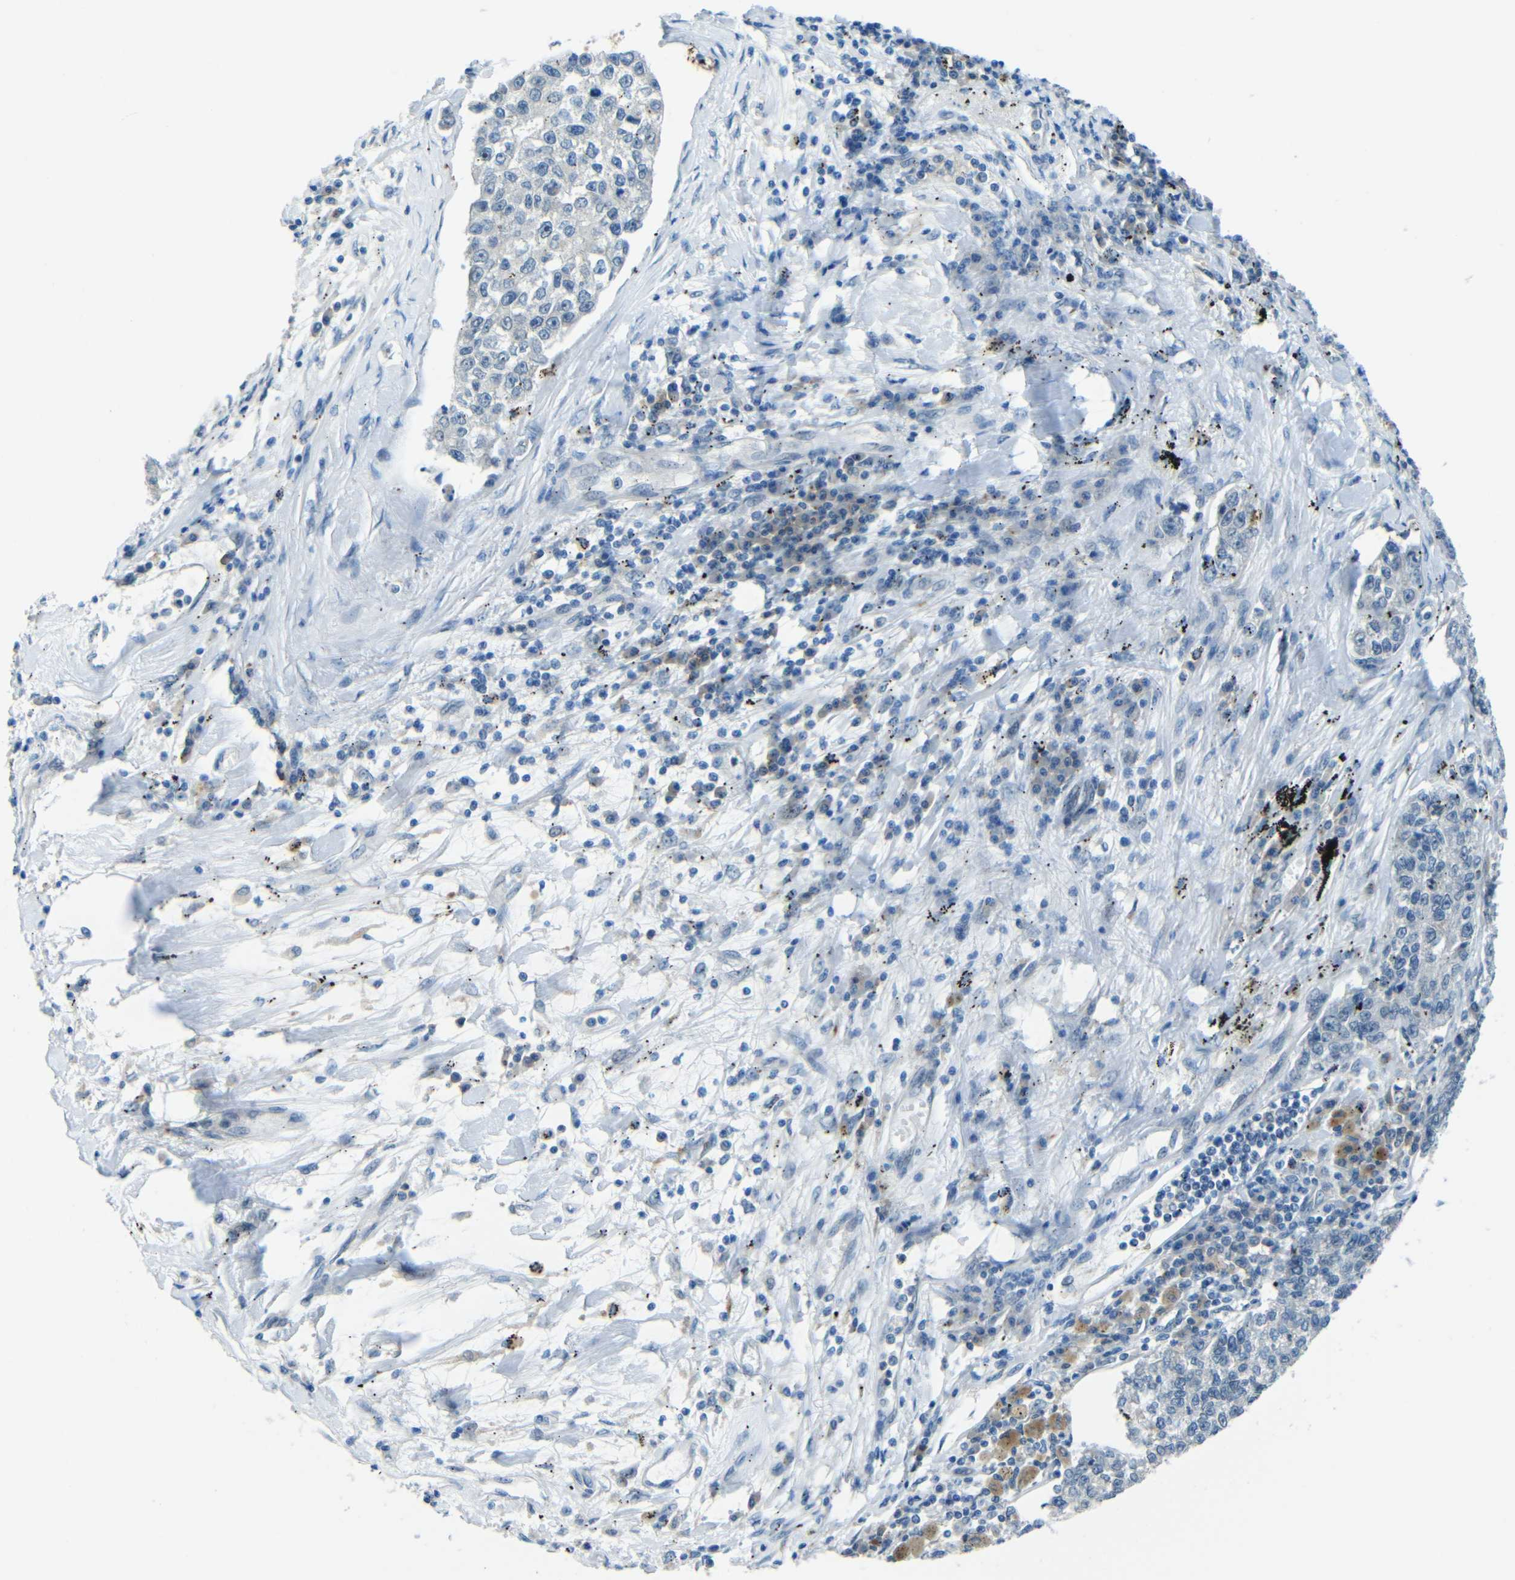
{"staining": {"intensity": "negative", "quantity": "none", "location": "none"}, "tissue": "lung cancer", "cell_type": "Tumor cells", "image_type": "cancer", "snomed": [{"axis": "morphology", "description": "Adenocarcinoma, NOS"}, {"axis": "topography", "description": "Lung"}], "caption": "Protein analysis of lung cancer (adenocarcinoma) exhibits no significant positivity in tumor cells.", "gene": "ANKRD22", "patient": {"sex": "male", "age": 49}}